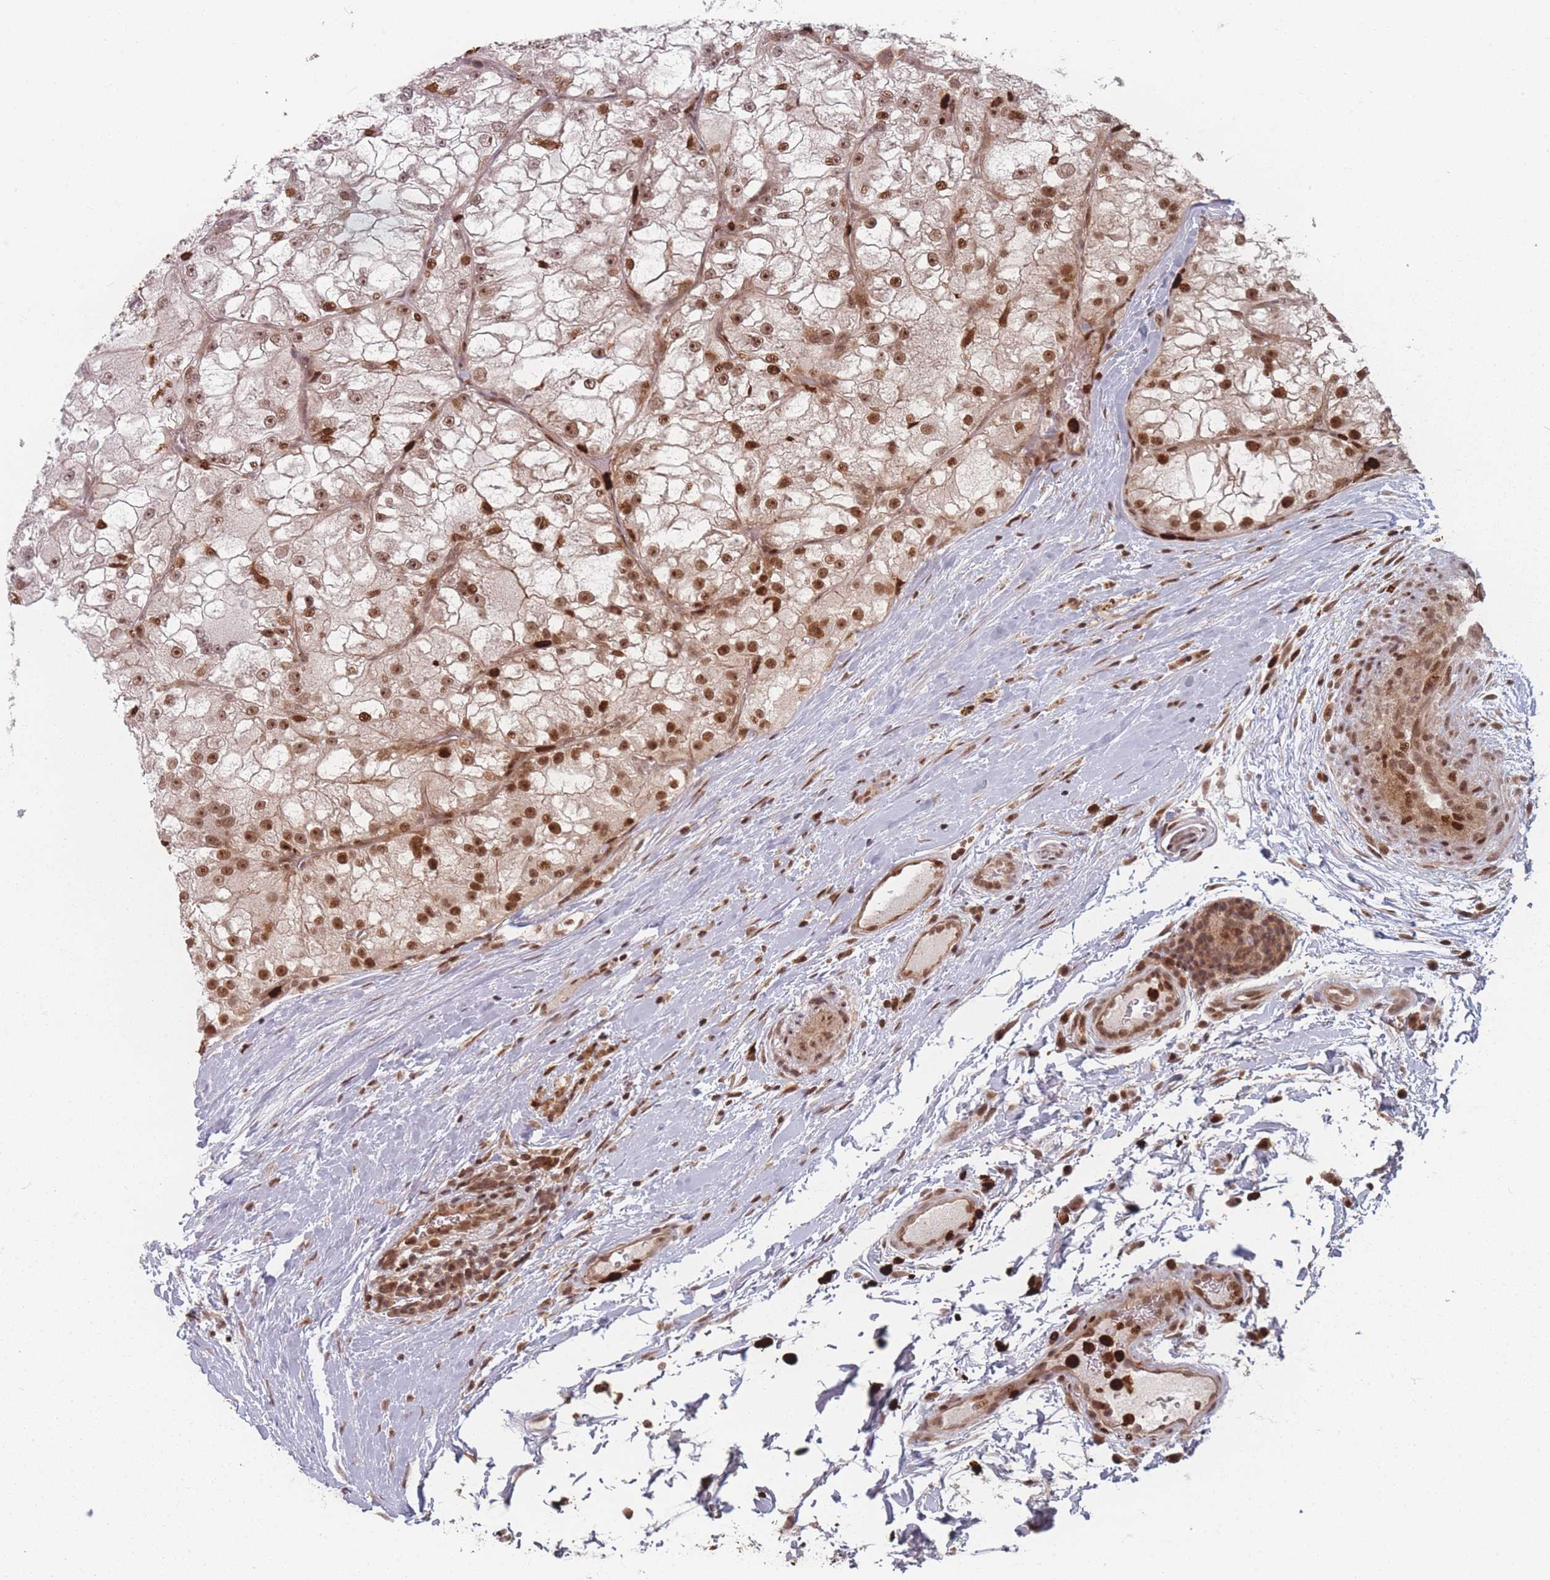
{"staining": {"intensity": "moderate", "quantity": "25%-75%", "location": "nuclear"}, "tissue": "renal cancer", "cell_type": "Tumor cells", "image_type": "cancer", "snomed": [{"axis": "morphology", "description": "Adenocarcinoma, NOS"}, {"axis": "topography", "description": "Kidney"}], "caption": "Immunohistochemical staining of human renal adenocarcinoma reveals moderate nuclear protein expression in approximately 25%-75% of tumor cells.", "gene": "WDR55", "patient": {"sex": "female", "age": 72}}